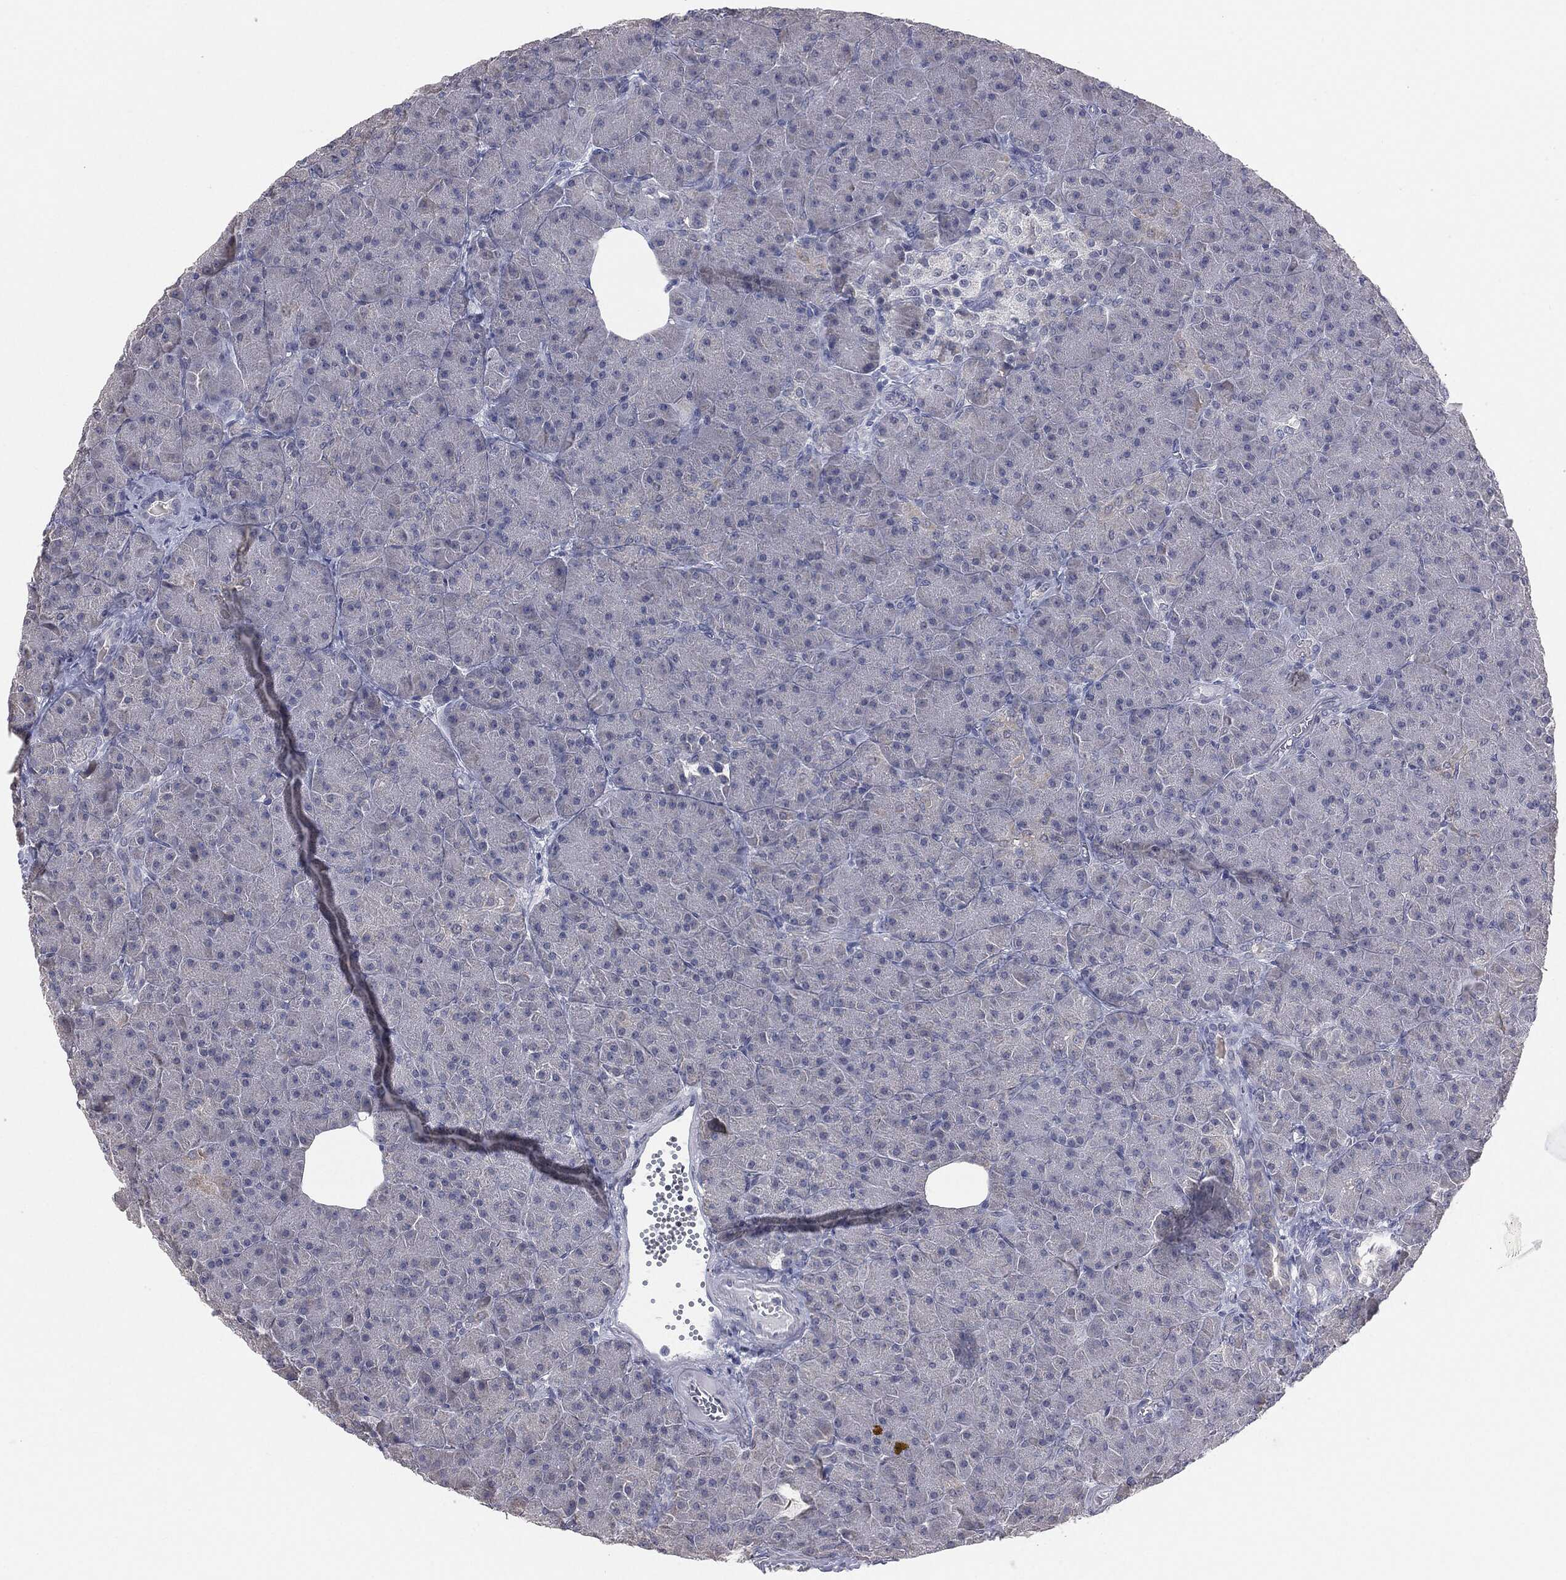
{"staining": {"intensity": "negative", "quantity": "none", "location": "none"}, "tissue": "pancreas", "cell_type": "Exocrine glandular cells", "image_type": "normal", "snomed": [{"axis": "morphology", "description": "Normal tissue, NOS"}, {"axis": "topography", "description": "Pancreas"}], "caption": "Human pancreas stained for a protein using immunohistochemistry (IHC) shows no staining in exocrine glandular cells.", "gene": "DMKN", "patient": {"sex": "male", "age": 61}}